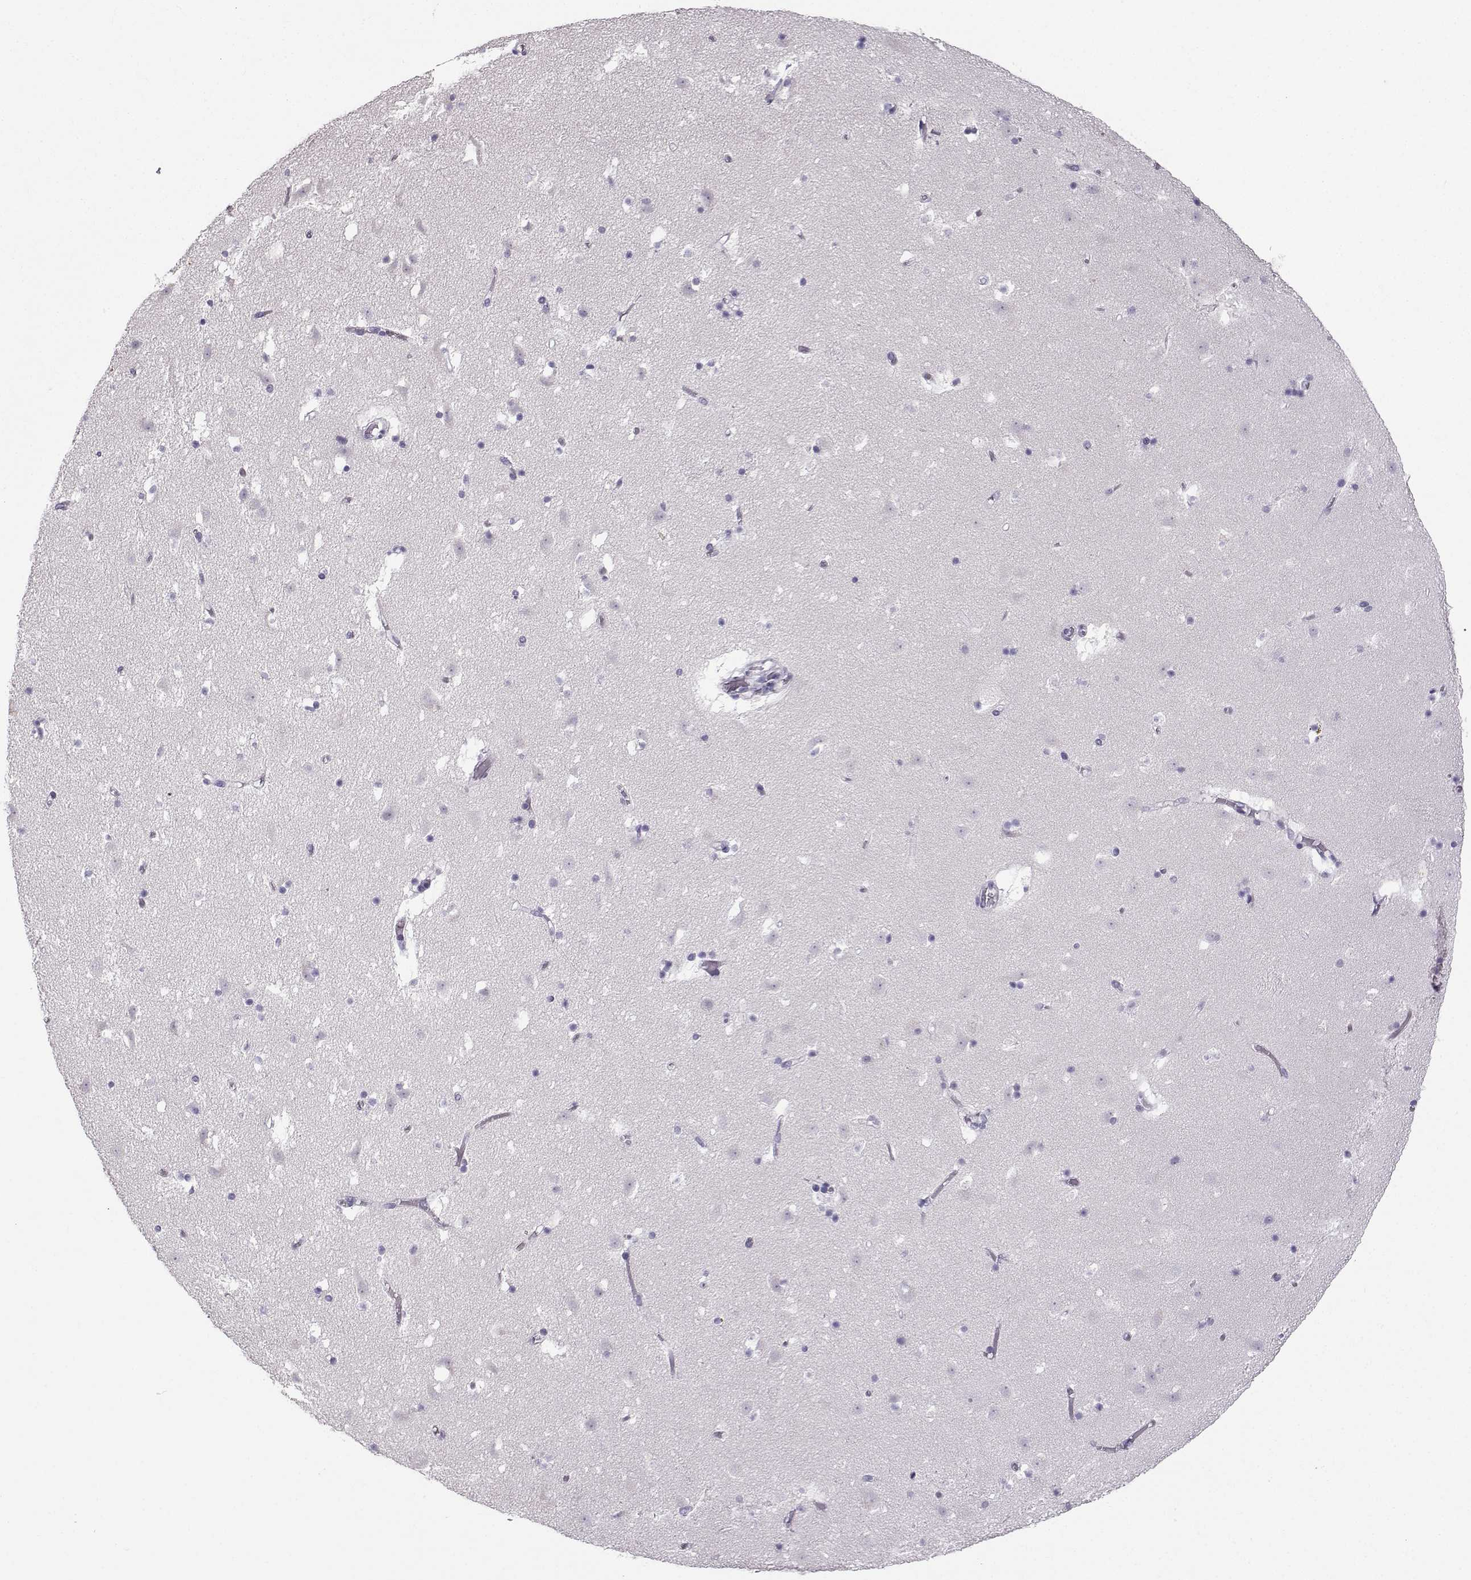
{"staining": {"intensity": "negative", "quantity": "none", "location": "none"}, "tissue": "caudate", "cell_type": "Glial cells", "image_type": "normal", "snomed": [{"axis": "morphology", "description": "Normal tissue, NOS"}, {"axis": "topography", "description": "Lateral ventricle wall"}], "caption": "An immunohistochemistry (IHC) image of normal caudate is shown. There is no staining in glial cells of caudate.", "gene": "ZBTB8B", "patient": {"sex": "female", "age": 42}}